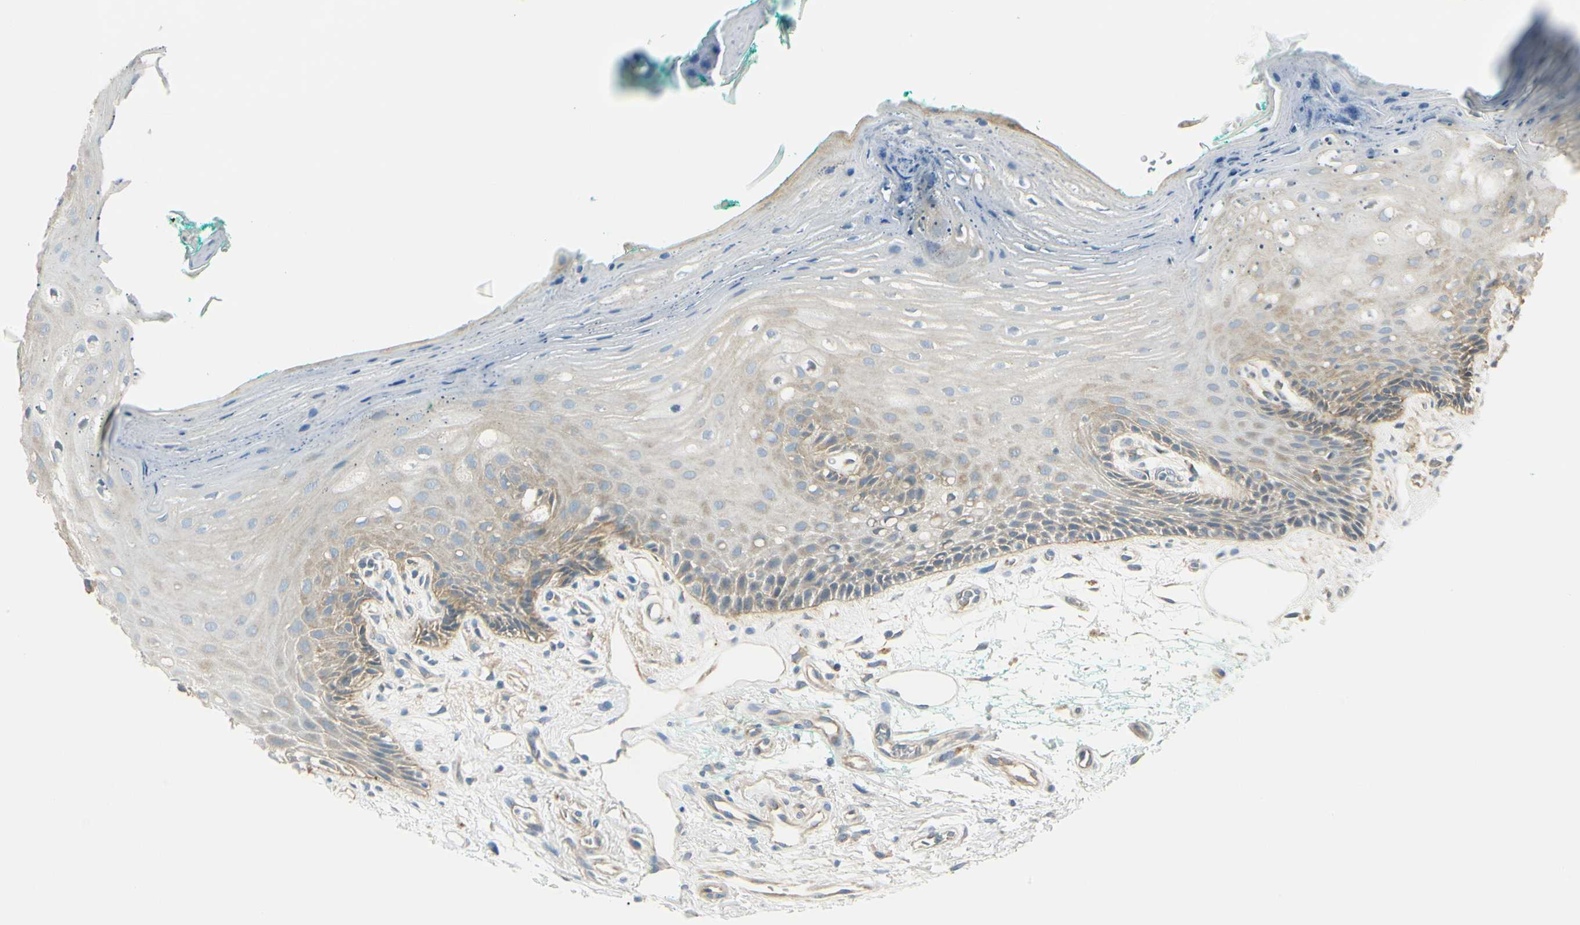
{"staining": {"intensity": "weak", "quantity": "<25%", "location": "cytoplasmic/membranous"}, "tissue": "oral mucosa", "cell_type": "Squamous epithelial cells", "image_type": "normal", "snomed": [{"axis": "morphology", "description": "Normal tissue, NOS"}, {"axis": "topography", "description": "Skeletal muscle"}, {"axis": "topography", "description": "Oral tissue"}, {"axis": "topography", "description": "Peripheral nerve tissue"}], "caption": "Immunohistochemistry (IHC) photomicrograph of normal human oral mucosa stained for a protein (brown), which displays no expression in squamous epithelial cells.", "gene": "LAMA3", "patient": {"sex": "female", "age": 84}}